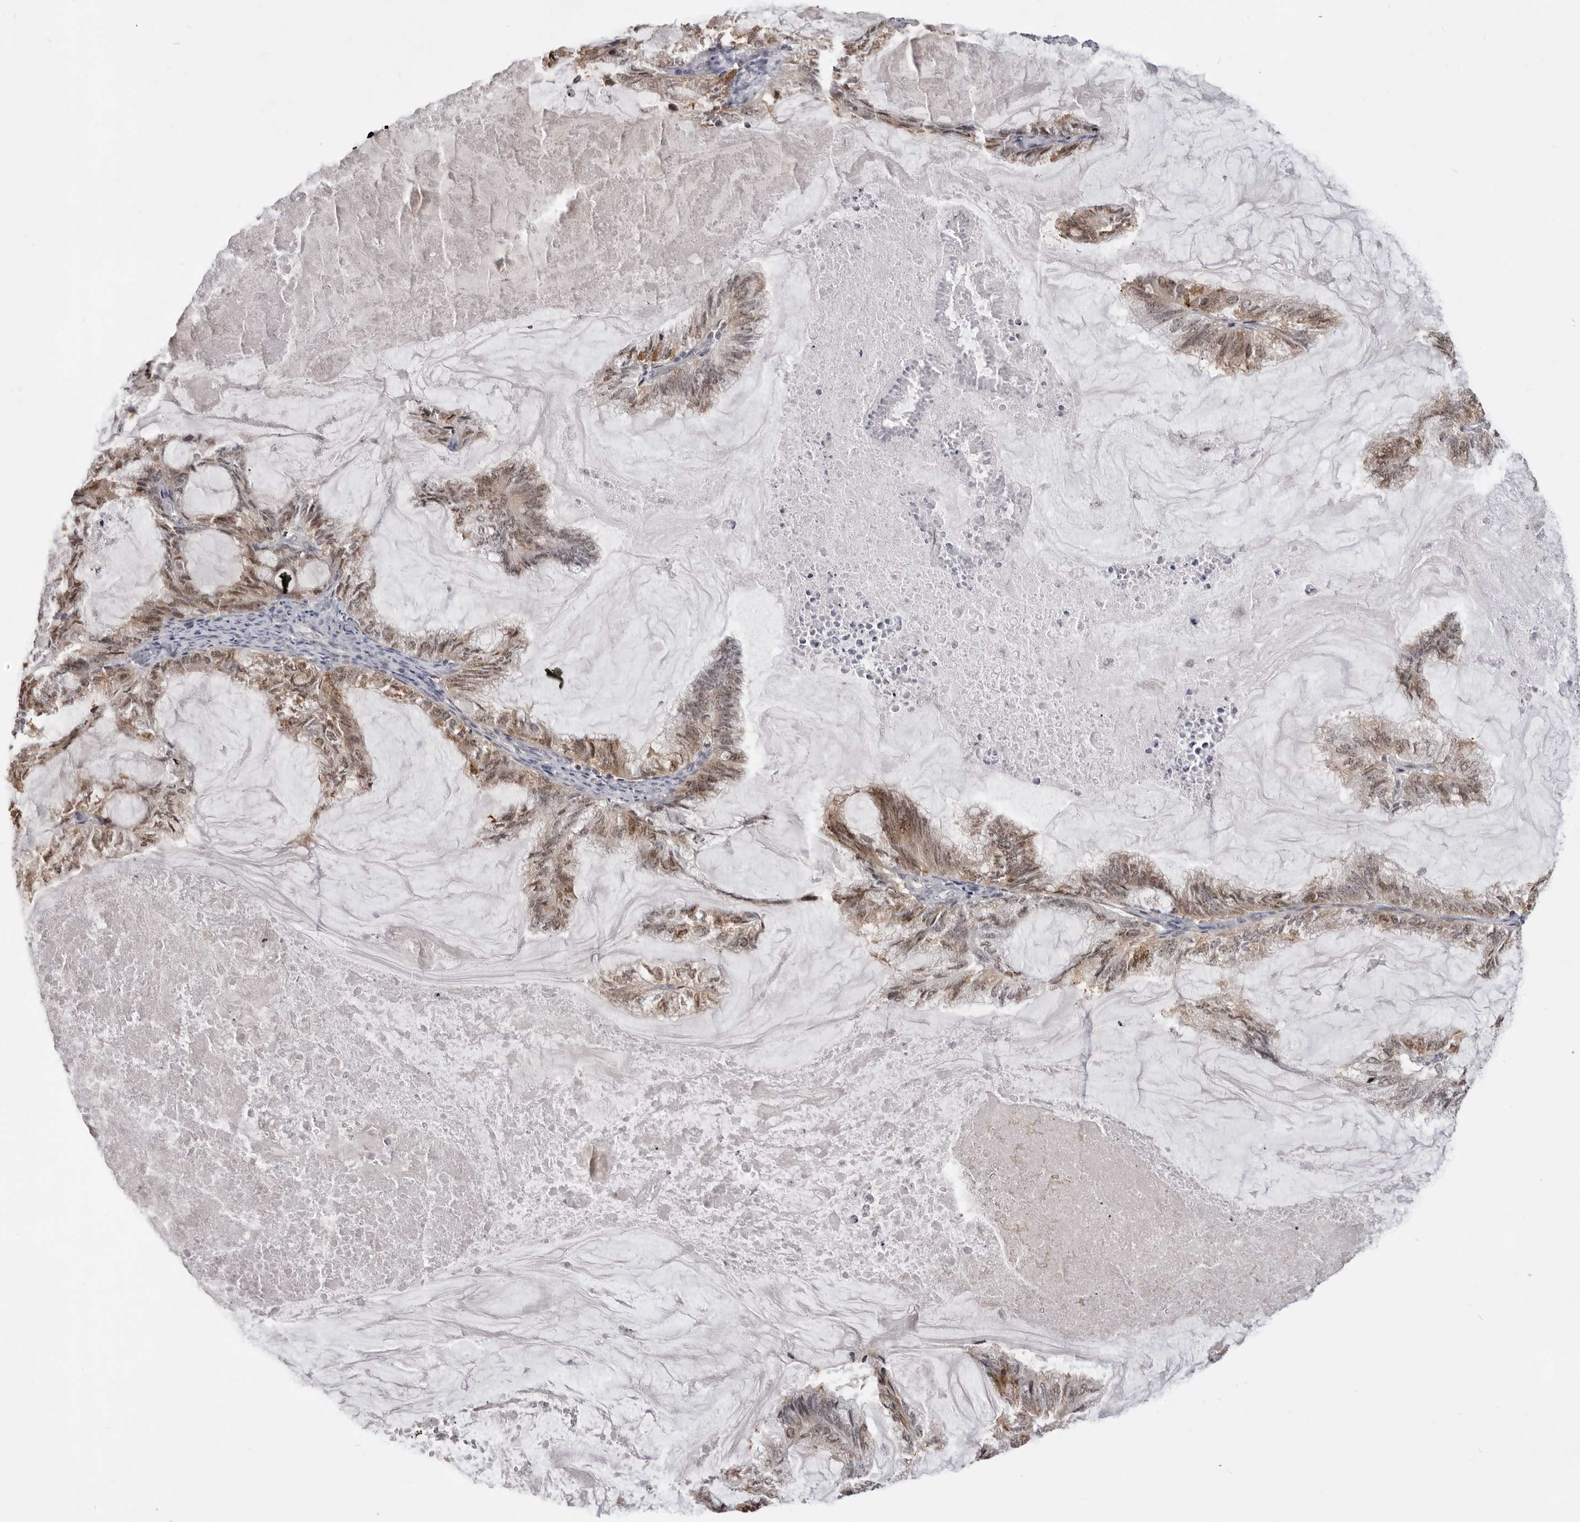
{"staining": {"intensity": "moderate", "quantity": ">75%", "location": "nuclear"}, "tissue": "endometrial cancer", "cell_type": "Tumor cells", "image_type": "cancer", "snomed": [{"axis": "morphology", "description": "Adenocarcinoma, NOS"}, {"axis": "topography", "description": "Endometrium"}], "caption": "The image exhibits immunohistochemical staining of endometrial cancer (adenocarcinoma). There is moderate nuclear positivity is identified in approximately >75% of tumor cells. Immunohistochemistry stains the protein in brown and the nuclei are stained blue.", "gene": "SRGAP2", "patient": {"sex": "female", "age": 86}}